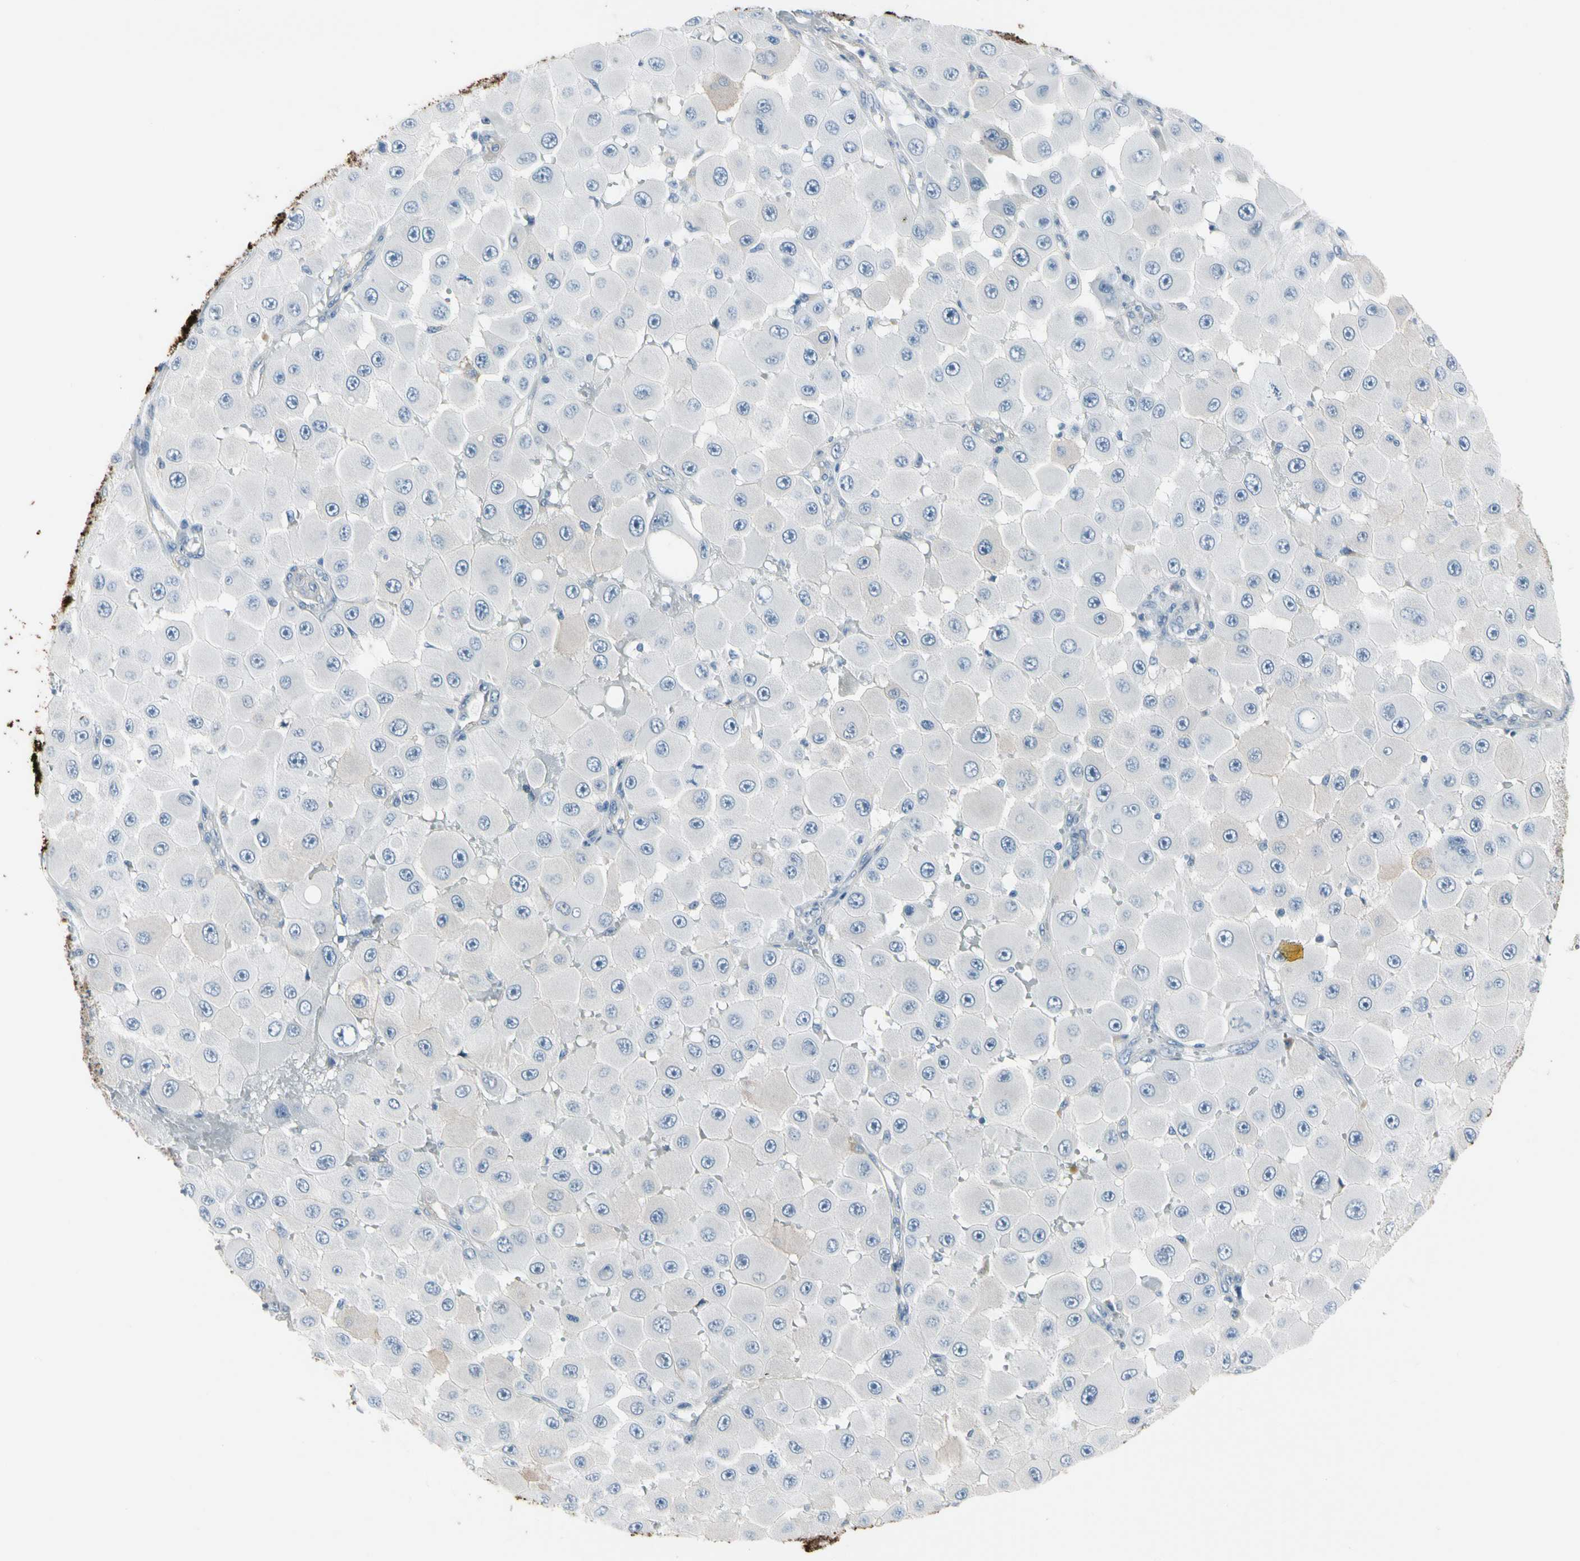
{"staining": {"intensity": "weak", "quantity": "<25%", "location": "cytoplasmic/membranous"}, "tissue": "melanoma", "cell_type": "Tumor cells", "image_type": "cancer", "snomed": [{"axis": "morphology", "description": "Malignant melanoma, NOS"}, {"axis": "topography", "description": "Skin"}], "caption": "Immunohistochemistry (IHC) image of neoplastic tissue: malignant melanoma stained with DAB demonstrates no significant protein positivity in tumor cells.", "gene": "PIGR", "patient": {"sex": "female", "age": 81}}